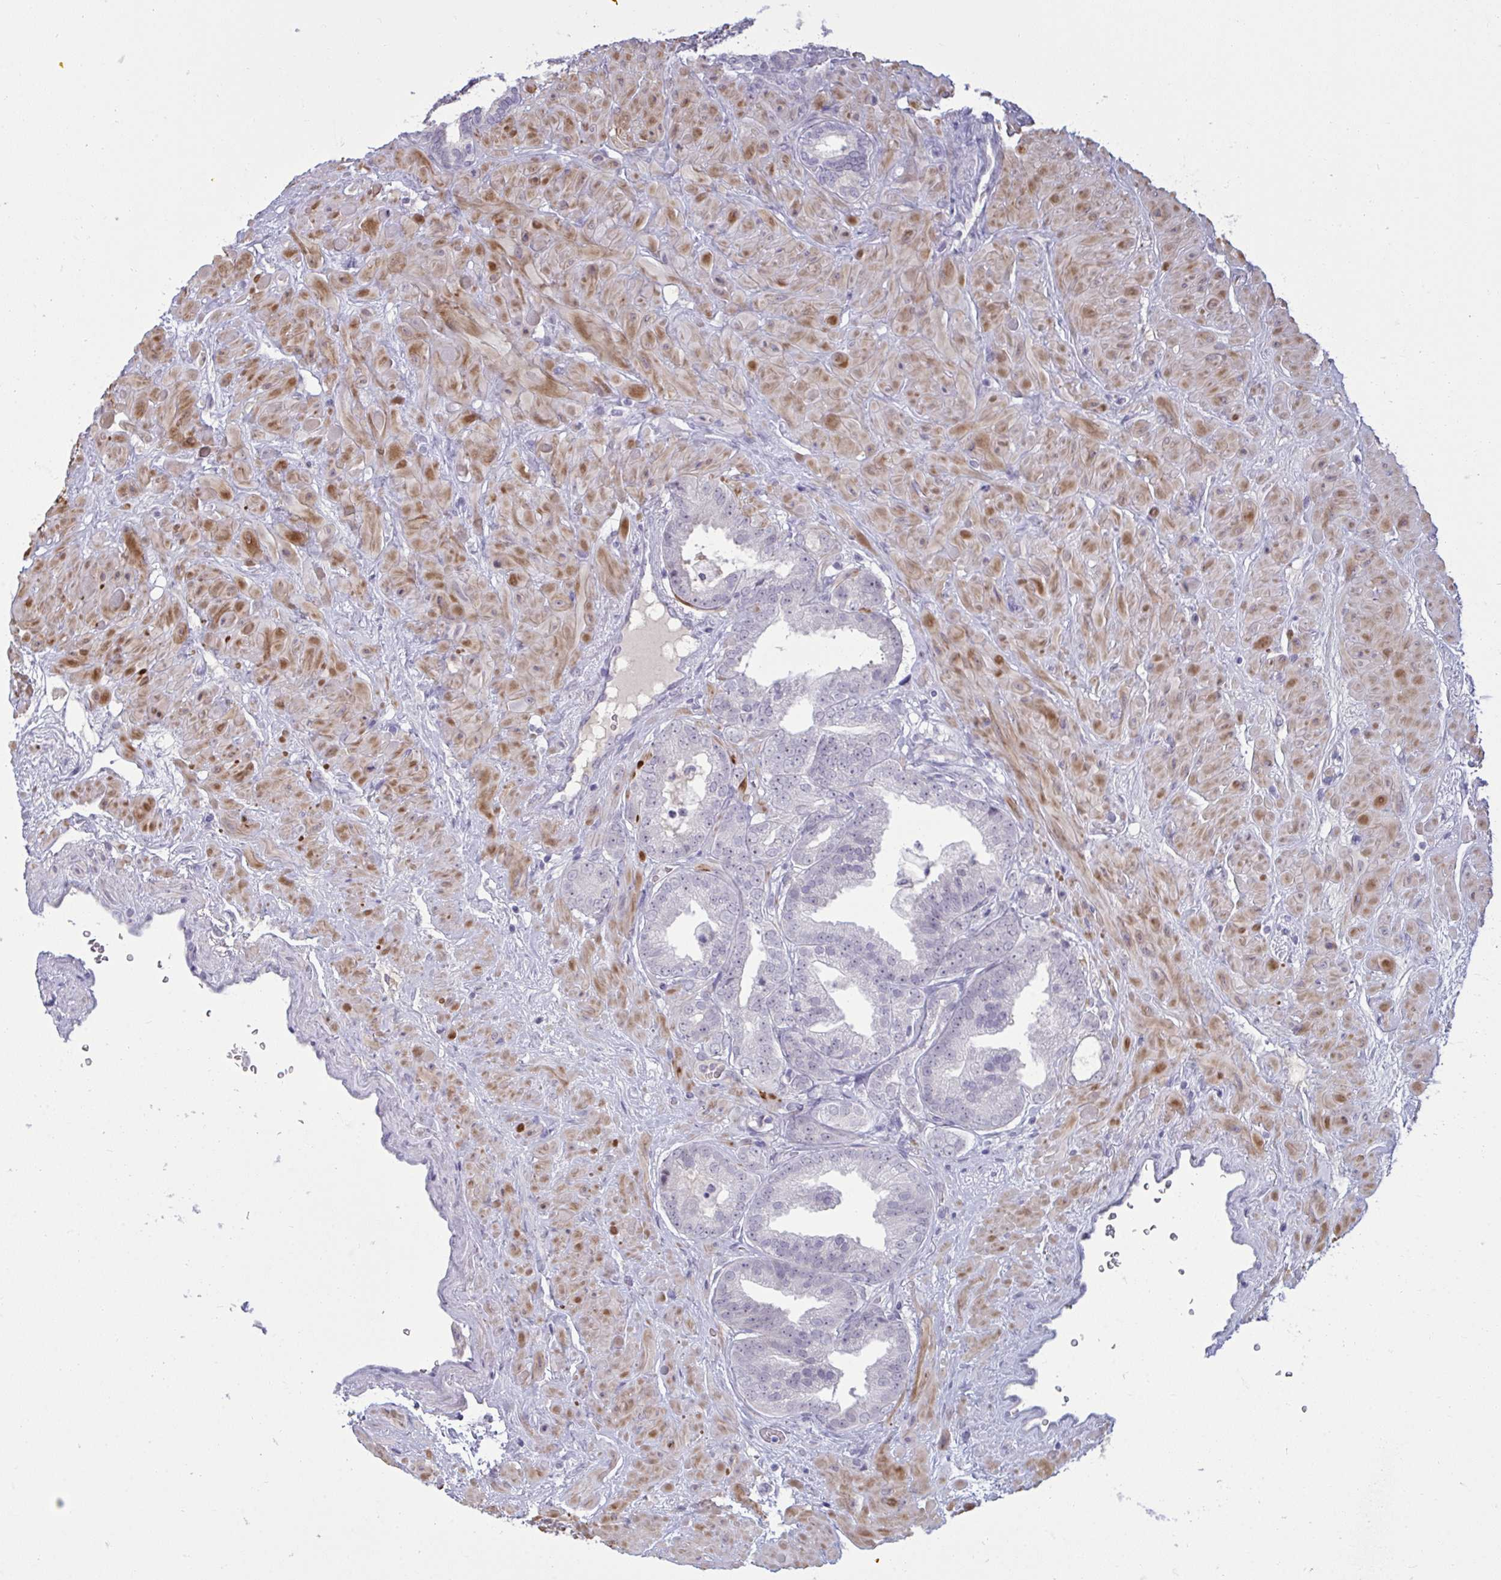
{"staining": {"intensity": "negative", "quantity": "none", "location": "none"}, "tissue": "prostate cancer", "cell_type": "Tumor cells", "image_type": "cancer", "snomed": [{"axis": "morphology", "description": "Adenocarcinoma, High grade"}, {"axis": "topography", "description": "Prostate"}], "caption": "Tumor cells show no significant protein positivity in adenocarcinoma (high-grade) (prostate). The staining was performed using DAB (3,3'-diaminobenzidine) to visualize the protein expression in brown, while the nuclei were stained in blue with hematoxylin (Magnification: 20x).", "gene": "RNASEH1", "patient": {"sex": "male", "age": 68}}